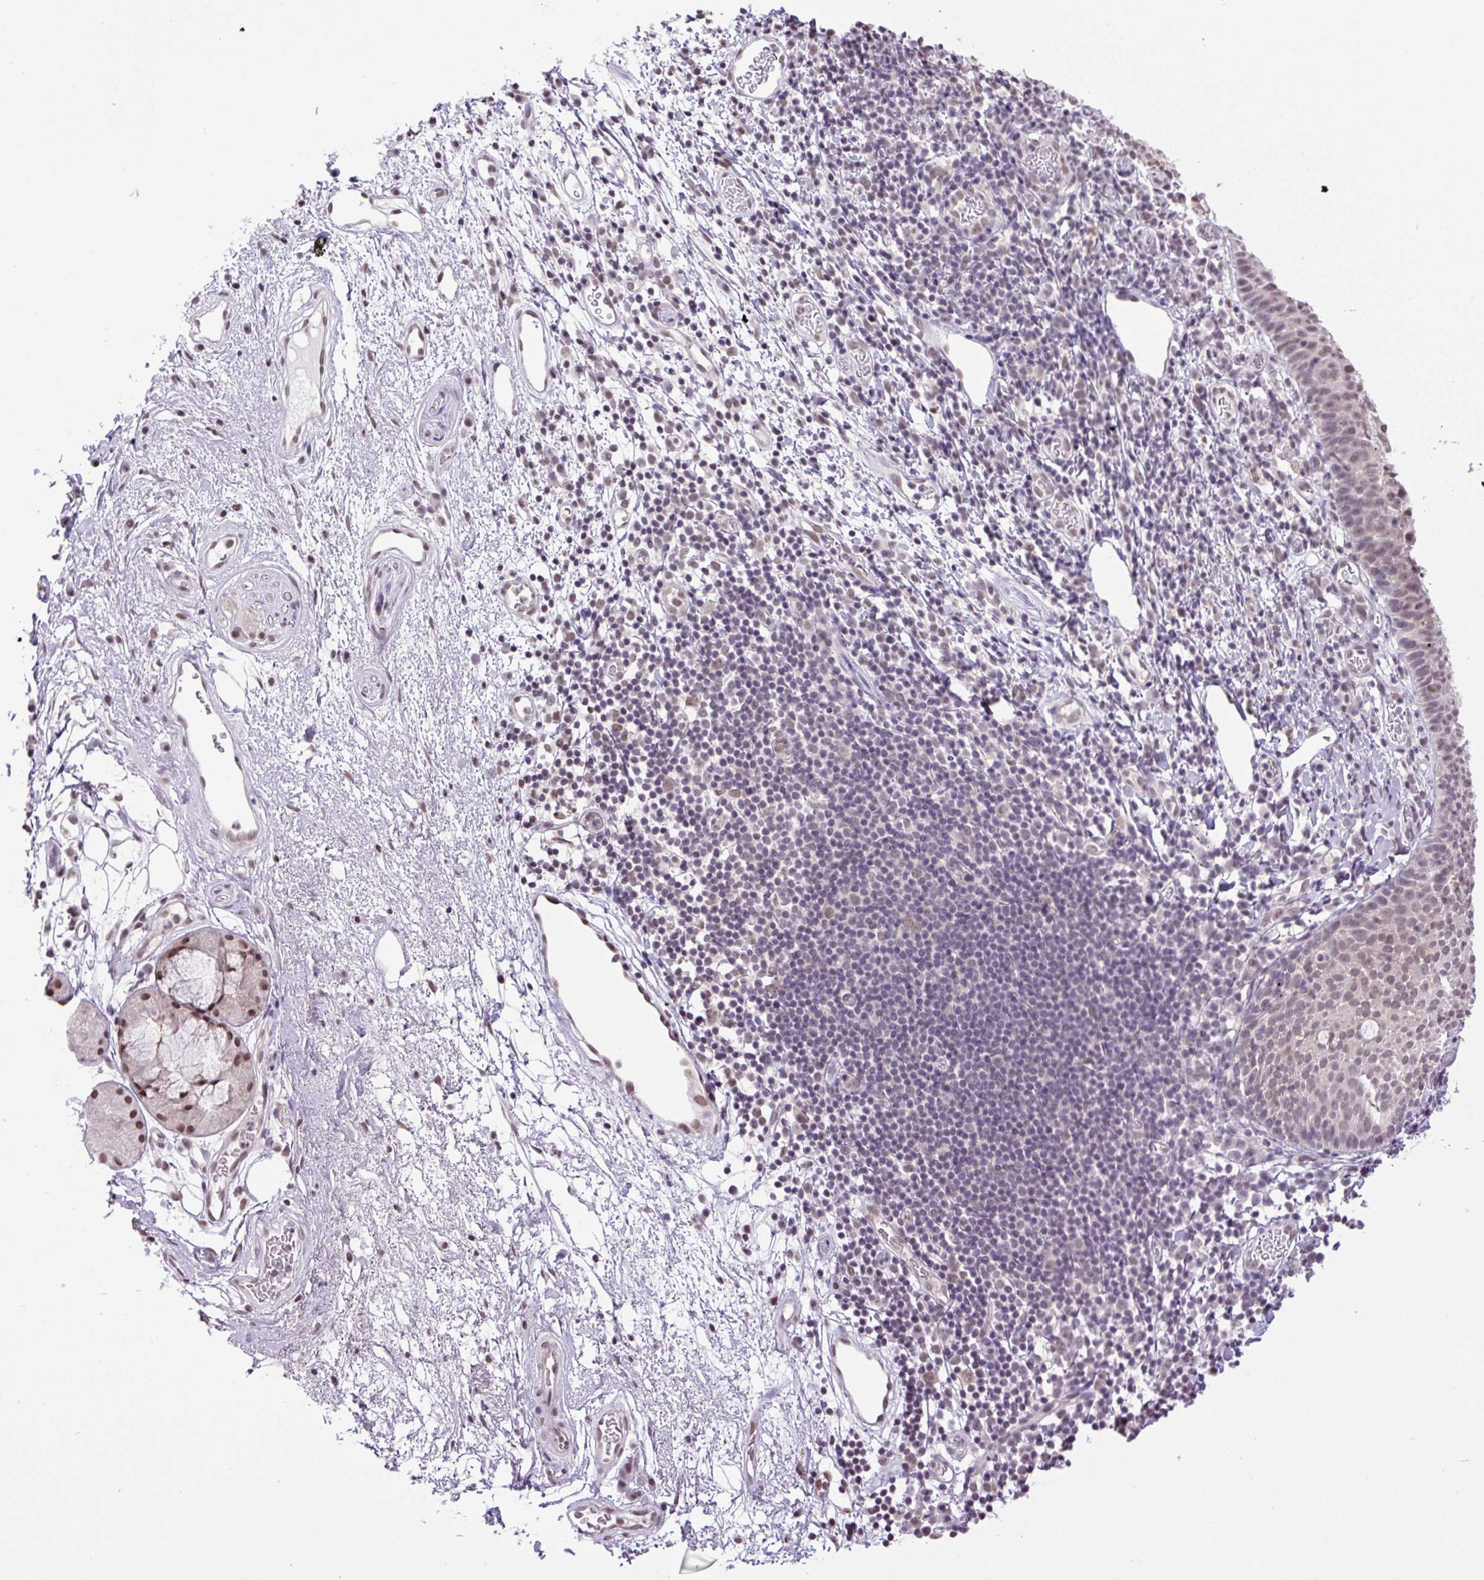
{"staining": {"intensity": "moderate", "quantity": "25%-75%", "location": "nuclear"}, "tissue": "nasopharynx", "cell_type": "Respiratory epithelial cells", "image_type": "normal", "snomed": [{"axis": "morphology", "description": "Normal tissue, NOS"}, {"axis": "topography", "description": "Lymph node"}, {"axis": "topography", "description": "Cartilage tissue"}, {"axis": "topography", "description": "Nasopharynx"}], "caption": "Protein analysis of benign nasopharynx displays moderate nuclear positivity in approximately 25%-75% of respiratory epithelial cells.", "gene": "SGTA", "patient": {"sex": "male", "age": 63}}